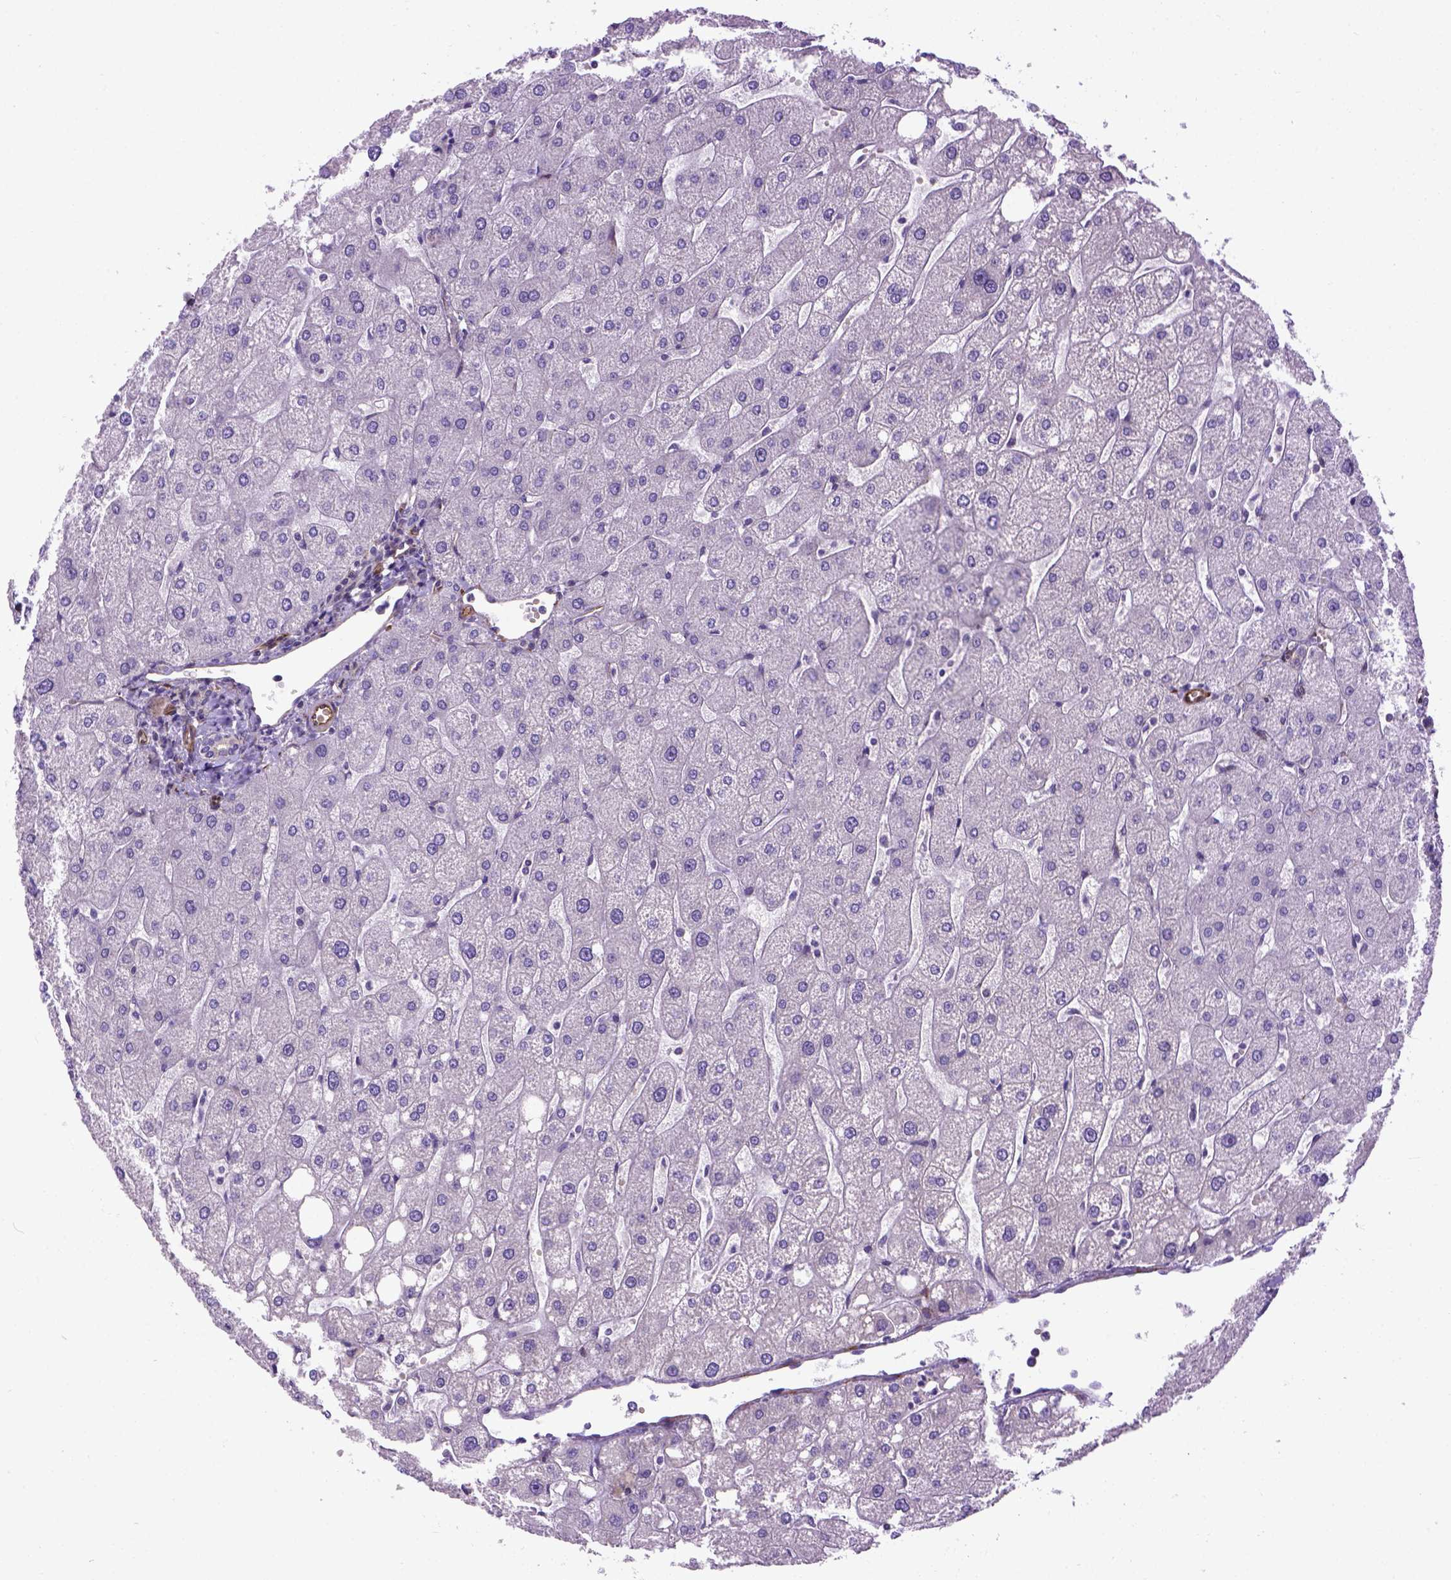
{"staining": {"intensity": "negative", "quantity": "none", "location": "none"}, "tissue": "liver", "cell_type": "Cholangiocytes", "image_type": "normal", "snomed": [{"axis": "morphology", "description": "Normal tissue, NOS"}, {"axis": "topography", "description": "Liver"}], "caption": "Human liver stained for a protein using immunohistochemistry (IHC) displays no staining in cholangiocytes.", "gene": "KAZN", "patient": {"sex": "male", "age": 67}}